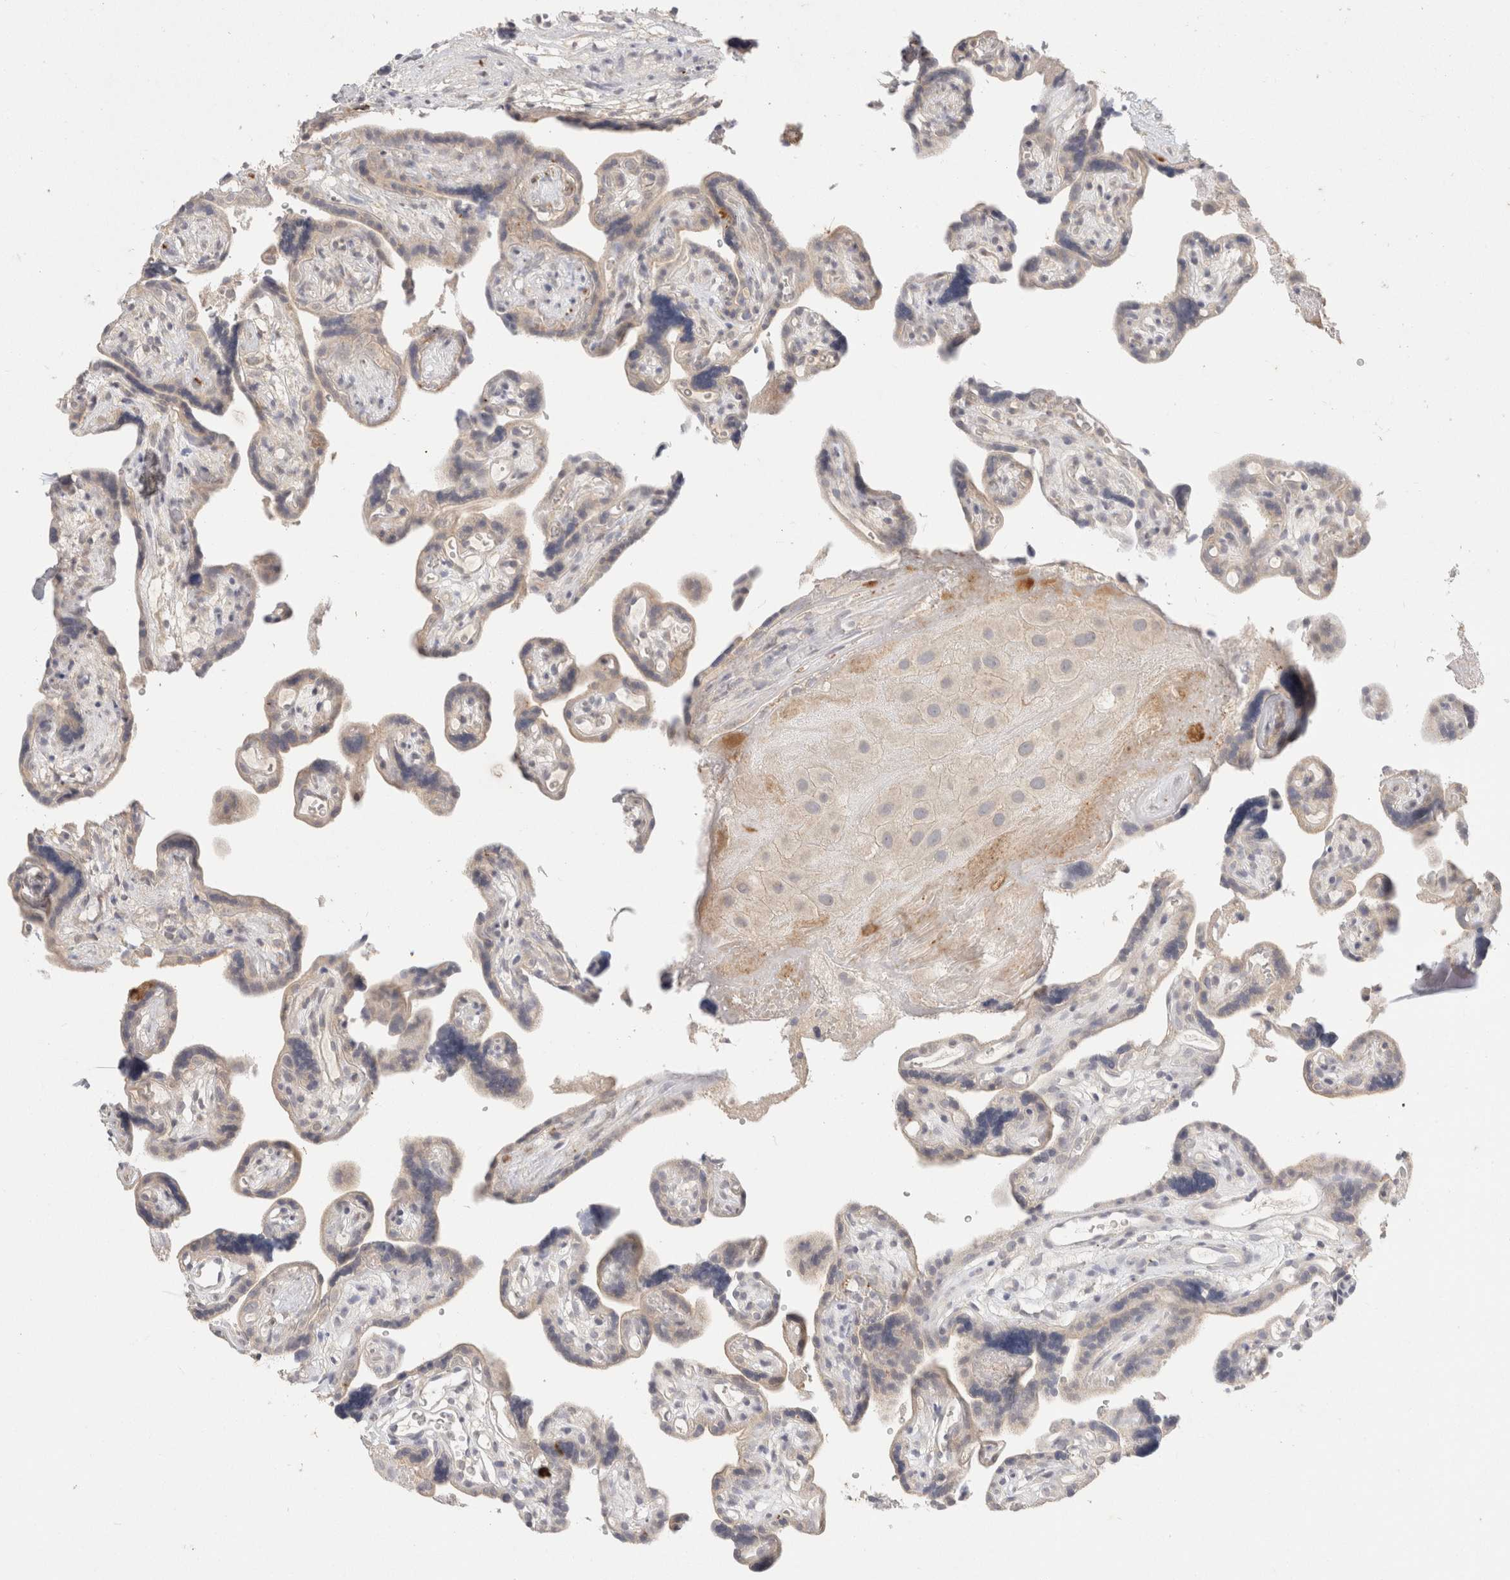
{"staining": {"intensity": "negative", "quantity": "none", "location": "none"}, "tissue": "placenta", "cell_type": "Decidual cells", "image_type": "normal", "snomed": [{"axis": "morphology", "description": "Normal tissue, NOS"}, {"axis": "topography", "description": "Placenta"}], "caption": "This photomicrograph is of unremarkable placenta stained with immunohistochemistry to label a protein in brown with the nuclei are counter-stained blue. There is no positivity in decidual cells. Nuclei are stained in blue.", "gene": "CHRM4", "patient": {"sex": "female", "age": 30}}